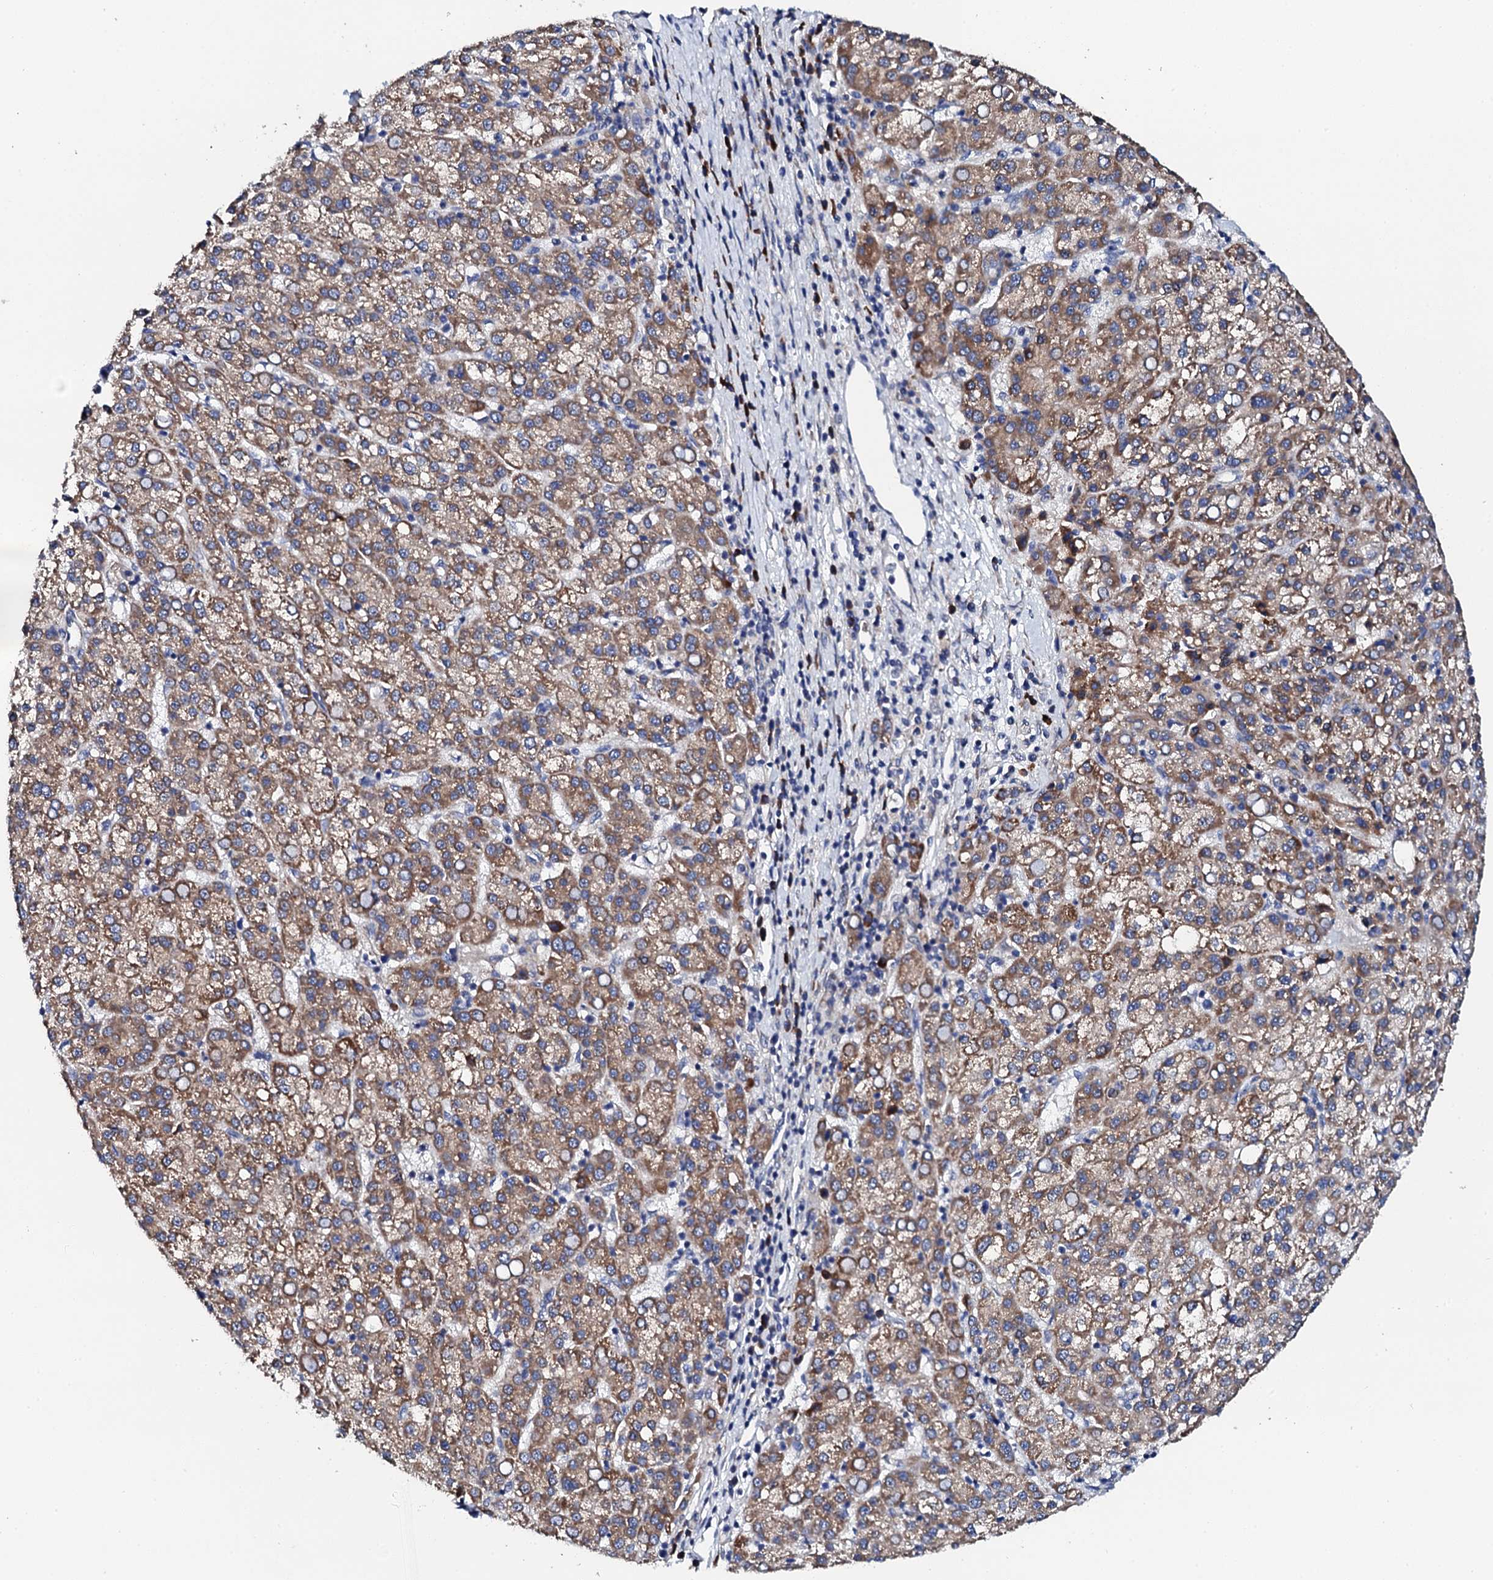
{"staining": {"intensity": "moderate", "quantity": ">75%", "location": "cytoplasmic/membranous"}, "tissue": "liver cancer", "cell_type": "Tumor cells", "image_type": "cancer", "snomed": [{"axis": "morphology", "description": "Carcinoma, Hepatocellular, NOS"}, {"axis": "topography", "description": "Liver"}], "caption": "The histopathology image shows a brown stain indicating the presence of a protein in the cytoplasmic/membranous of tumor cells in hepatocellular carcinoma (liver).", "gene": "LIPT2", "patient": {"sex": "female", "age": 58}}